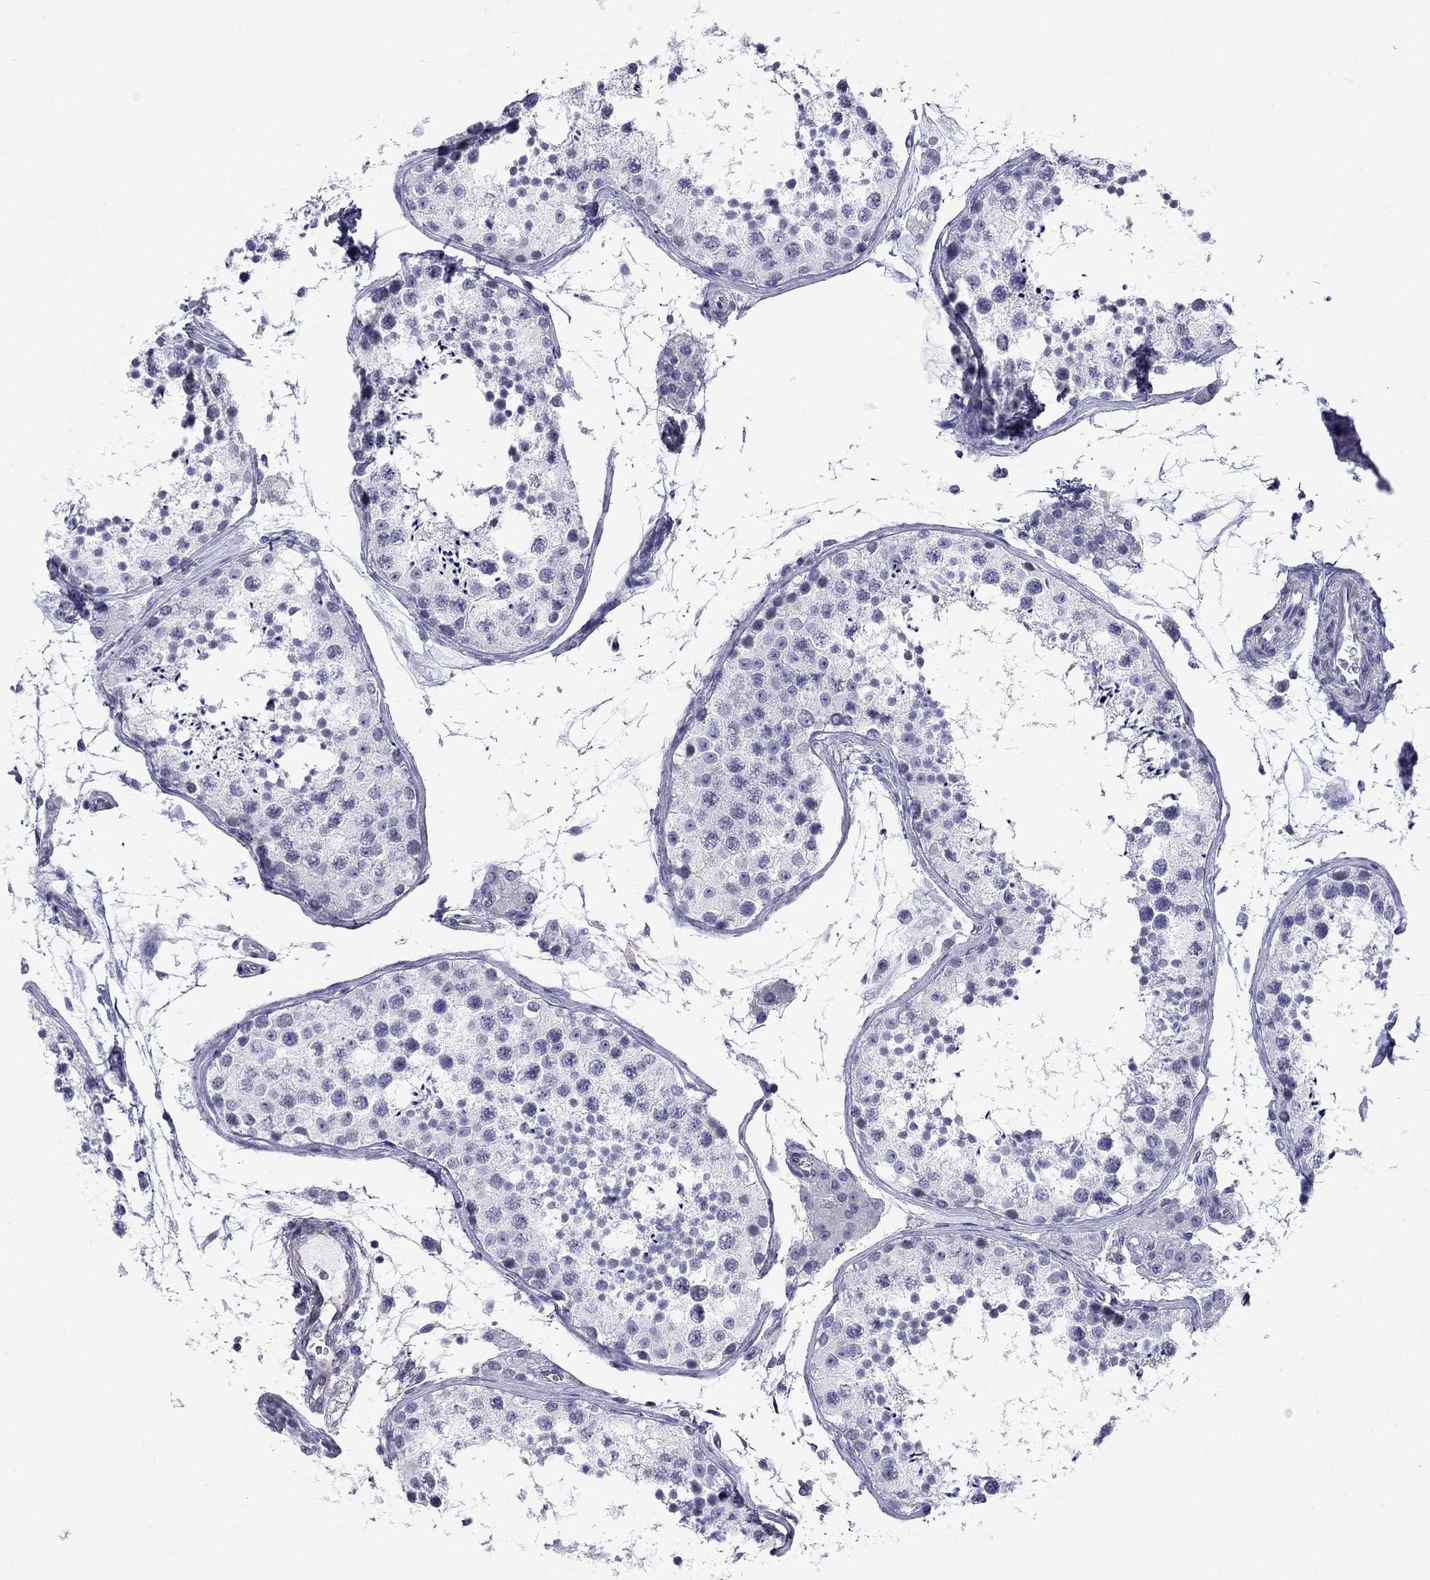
{"staining": {"intensity": "negative", "quantity": "none", "location": "none"}, "tissue": "testis", "cell_type": "Cells in seminiferous ducts", "image_type": "normal", "snomed": [{"axis": "morphology", "description": "Normal tissue, NOS"}, {"axis": "topography", "description": "Testis"}], "caption": "Immunohistochemistry (IHC) histopathology image of normal testis: human testis stained with DAB (3,3'-diaminobenzidine) shows no significant protein expression in cells in seminiferous ducts.", "gene": "MYMX", "patient": {"sex": "male", "age": 41}}